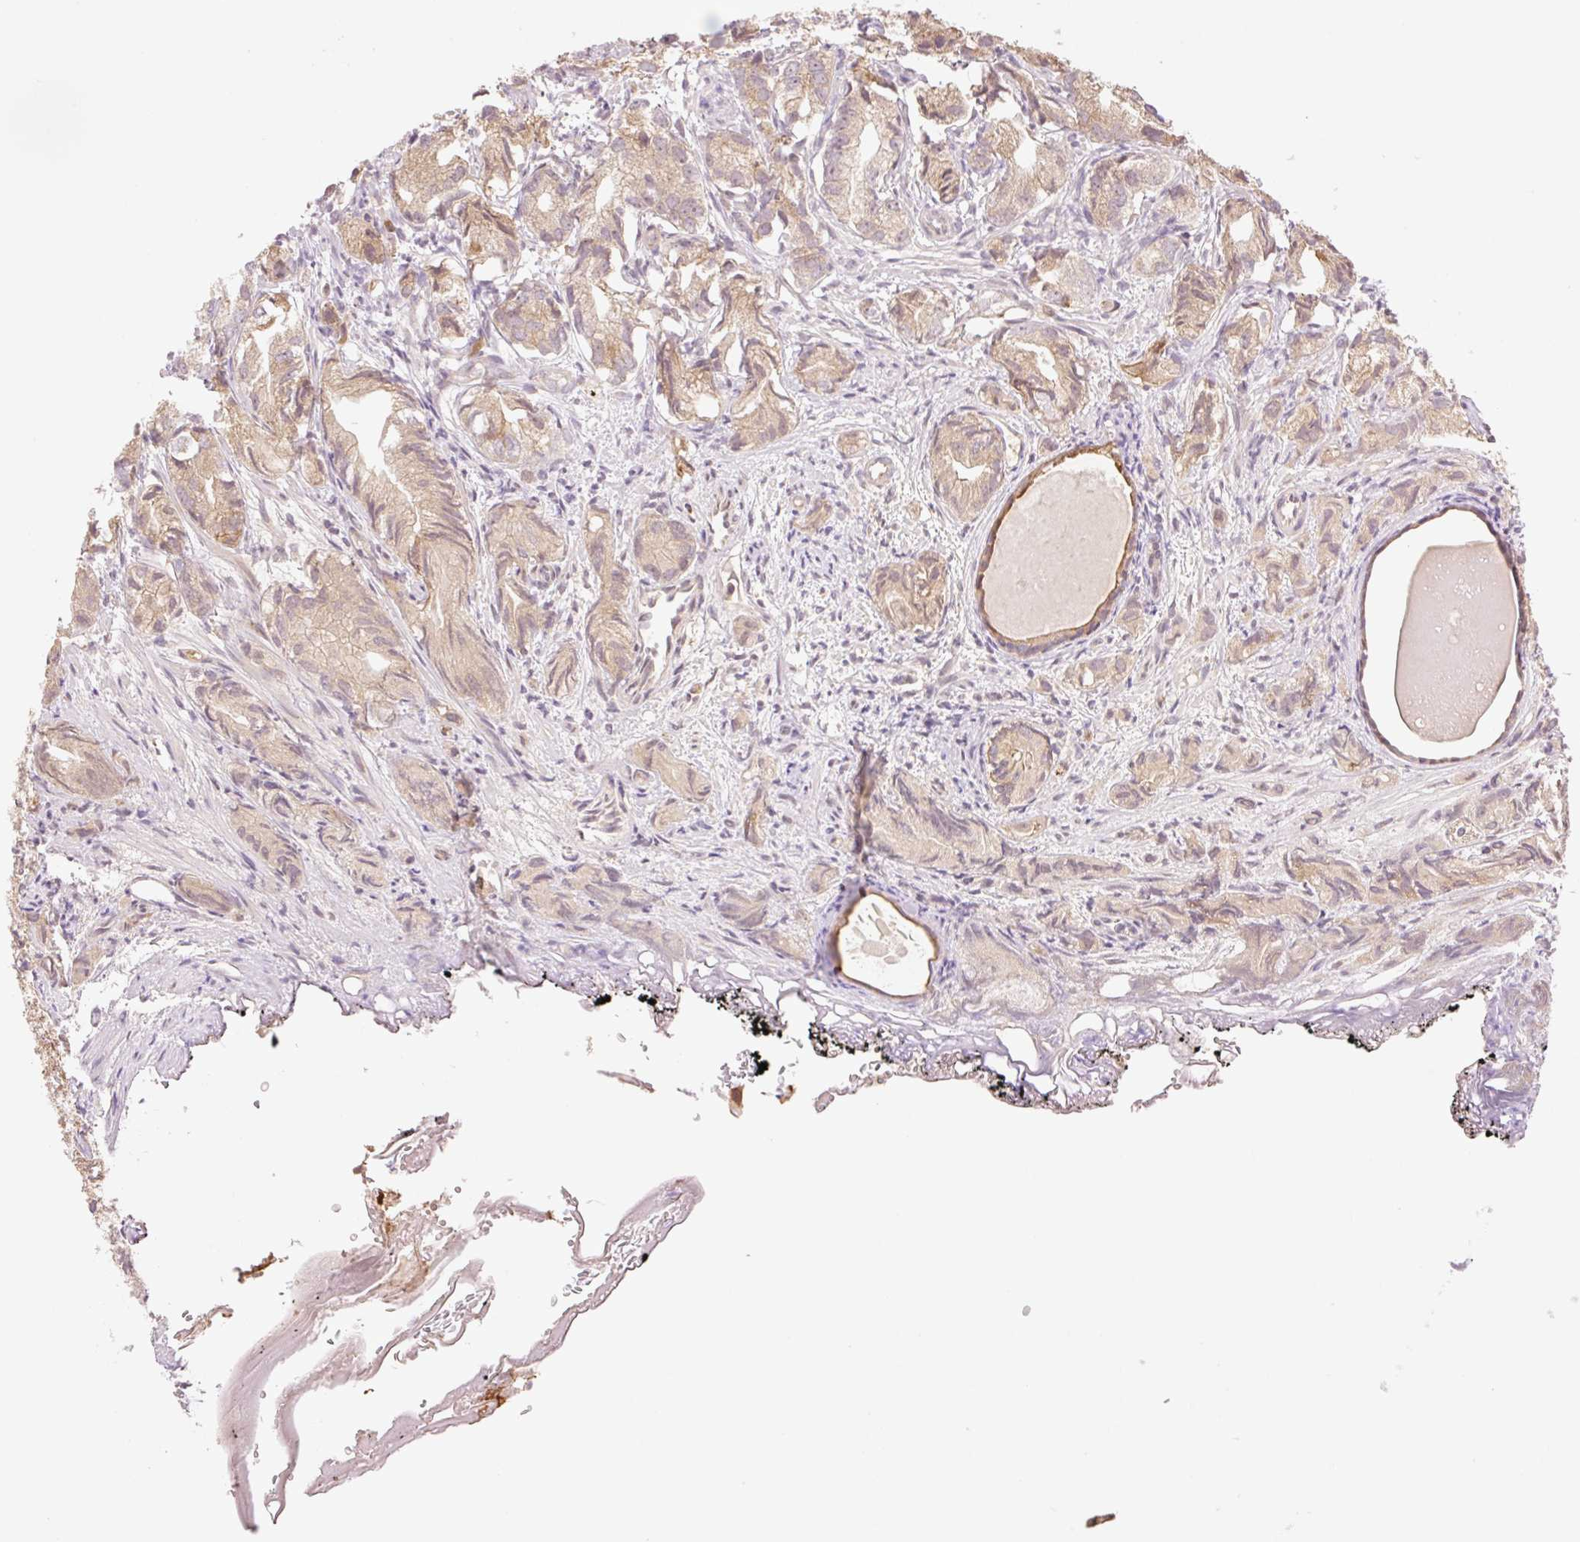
{"staining": {"intensity": "moderate", "quantity": "25%-75%", "location": "cytoplasmic/membranous"}, "tissue": "prostate cancer", "cell_type": "Tumor cells", "image_type": "cancer", "snomed": [{"axis": "morphology", "description": "Adenocarcinoma, High grade"}, {"axis": "topography", "description": "Prostate"}], "caption": "The photomicrograph exhibits a brown stain indicating the presence of a protein in the cytoplasmic/membranous of tumor cells in prostate cancer (adenocarcinoma (high-grade)).", "gene": "YJU2B", "patient": {"sex": "male", "age": 82}}